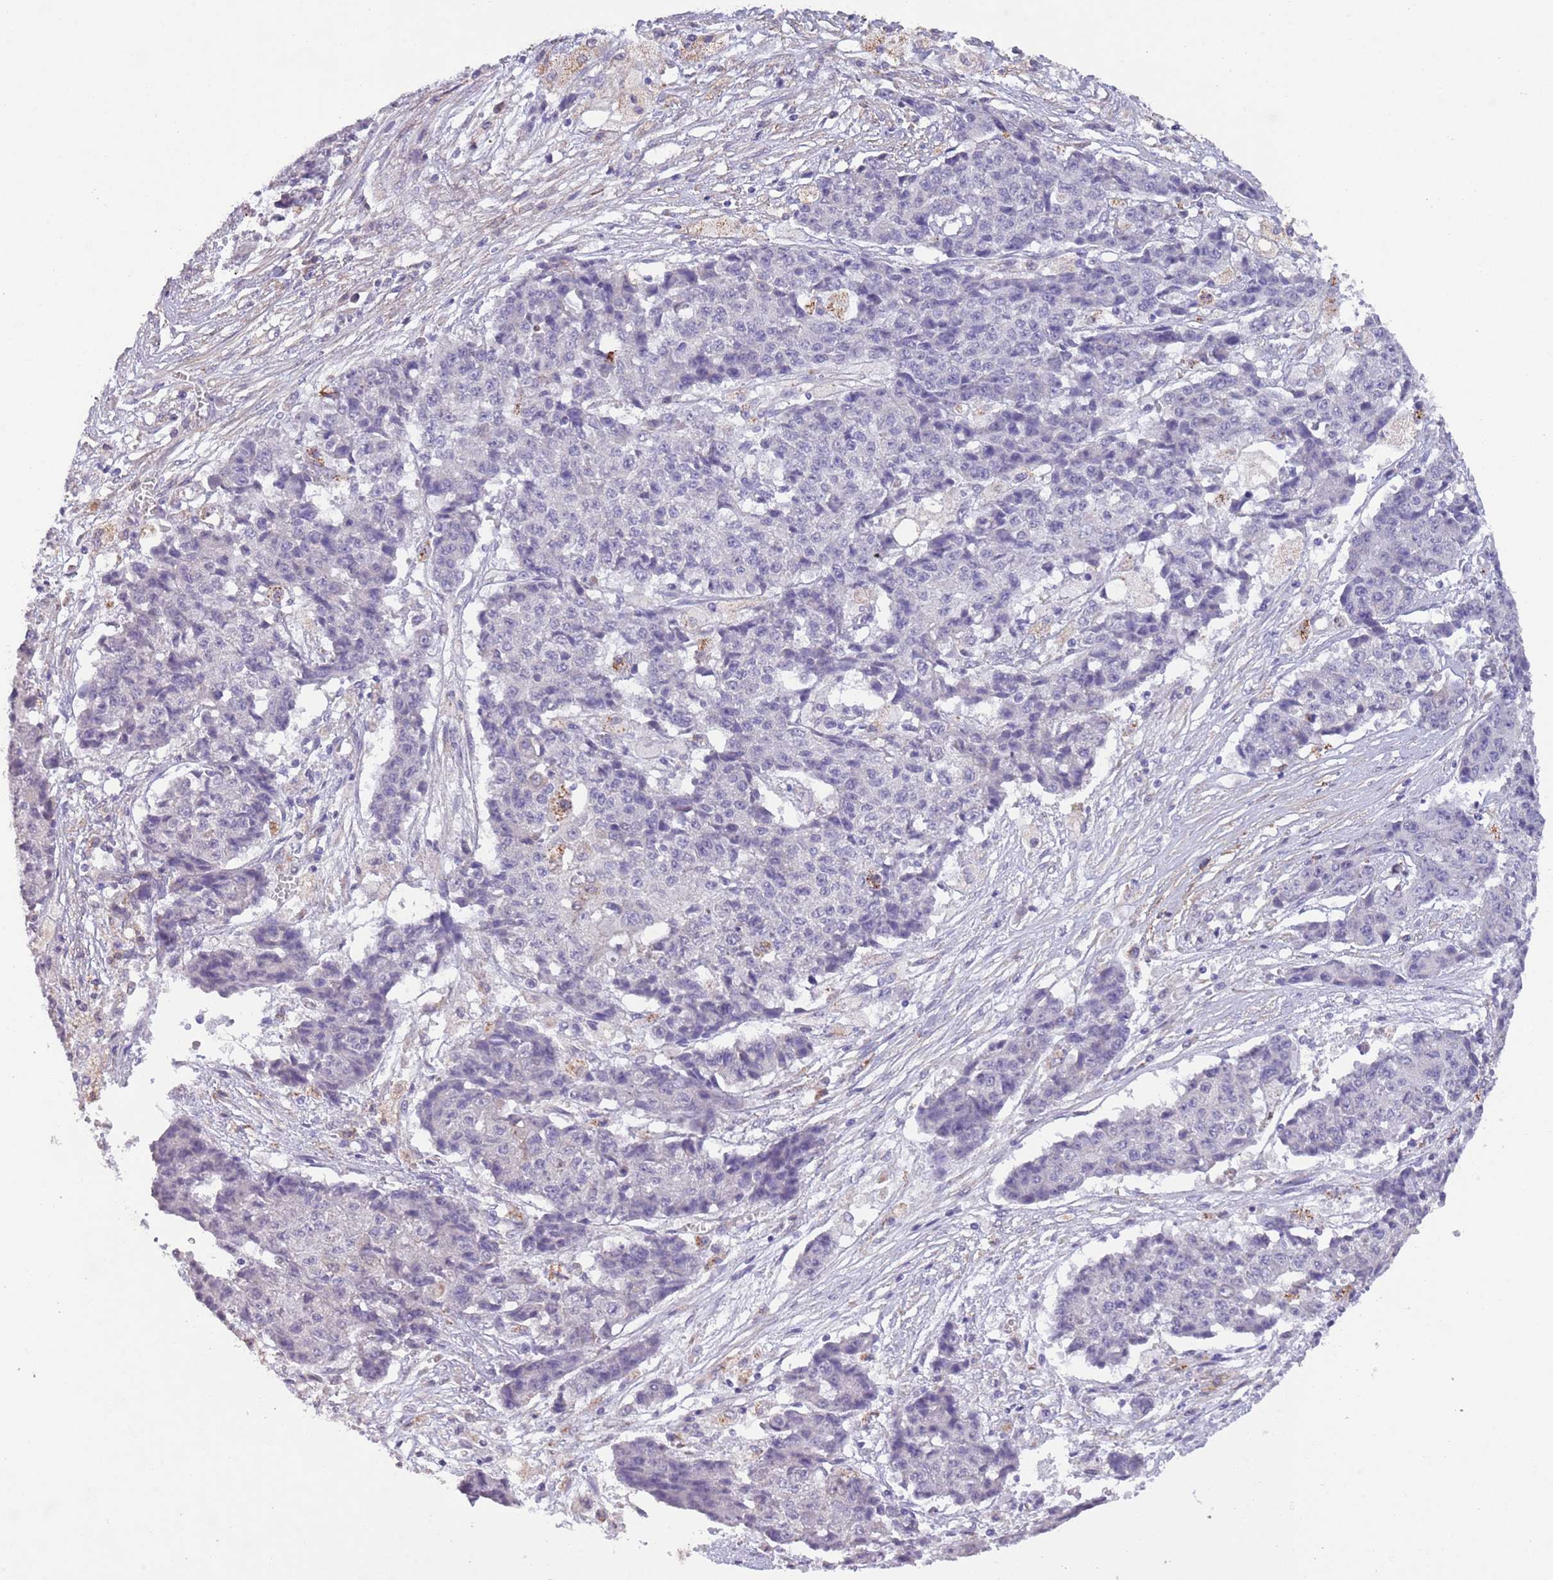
{"staining": {"intensity": "negative", "quantity": "none", "location": "none"}, "tissue": "ovarian cancer", "cell_type": "Tumor cells", "image_type": "cancer", "snomed": [{"axis": "morphology", "description": "Carcinoma, endometroid"}, {"axis": "topography", "description": "Ovary"}], "caption": "Immunohistochemistry micrograph of neoplastic tissue: ovarian endometroid carcinoma stained with DAB (3,3'-diaminobenzidine) displays no significant protein positivity in tumor cells.", "gene": "ZNF658", "patient": {"sex": "female", "age": 42}}